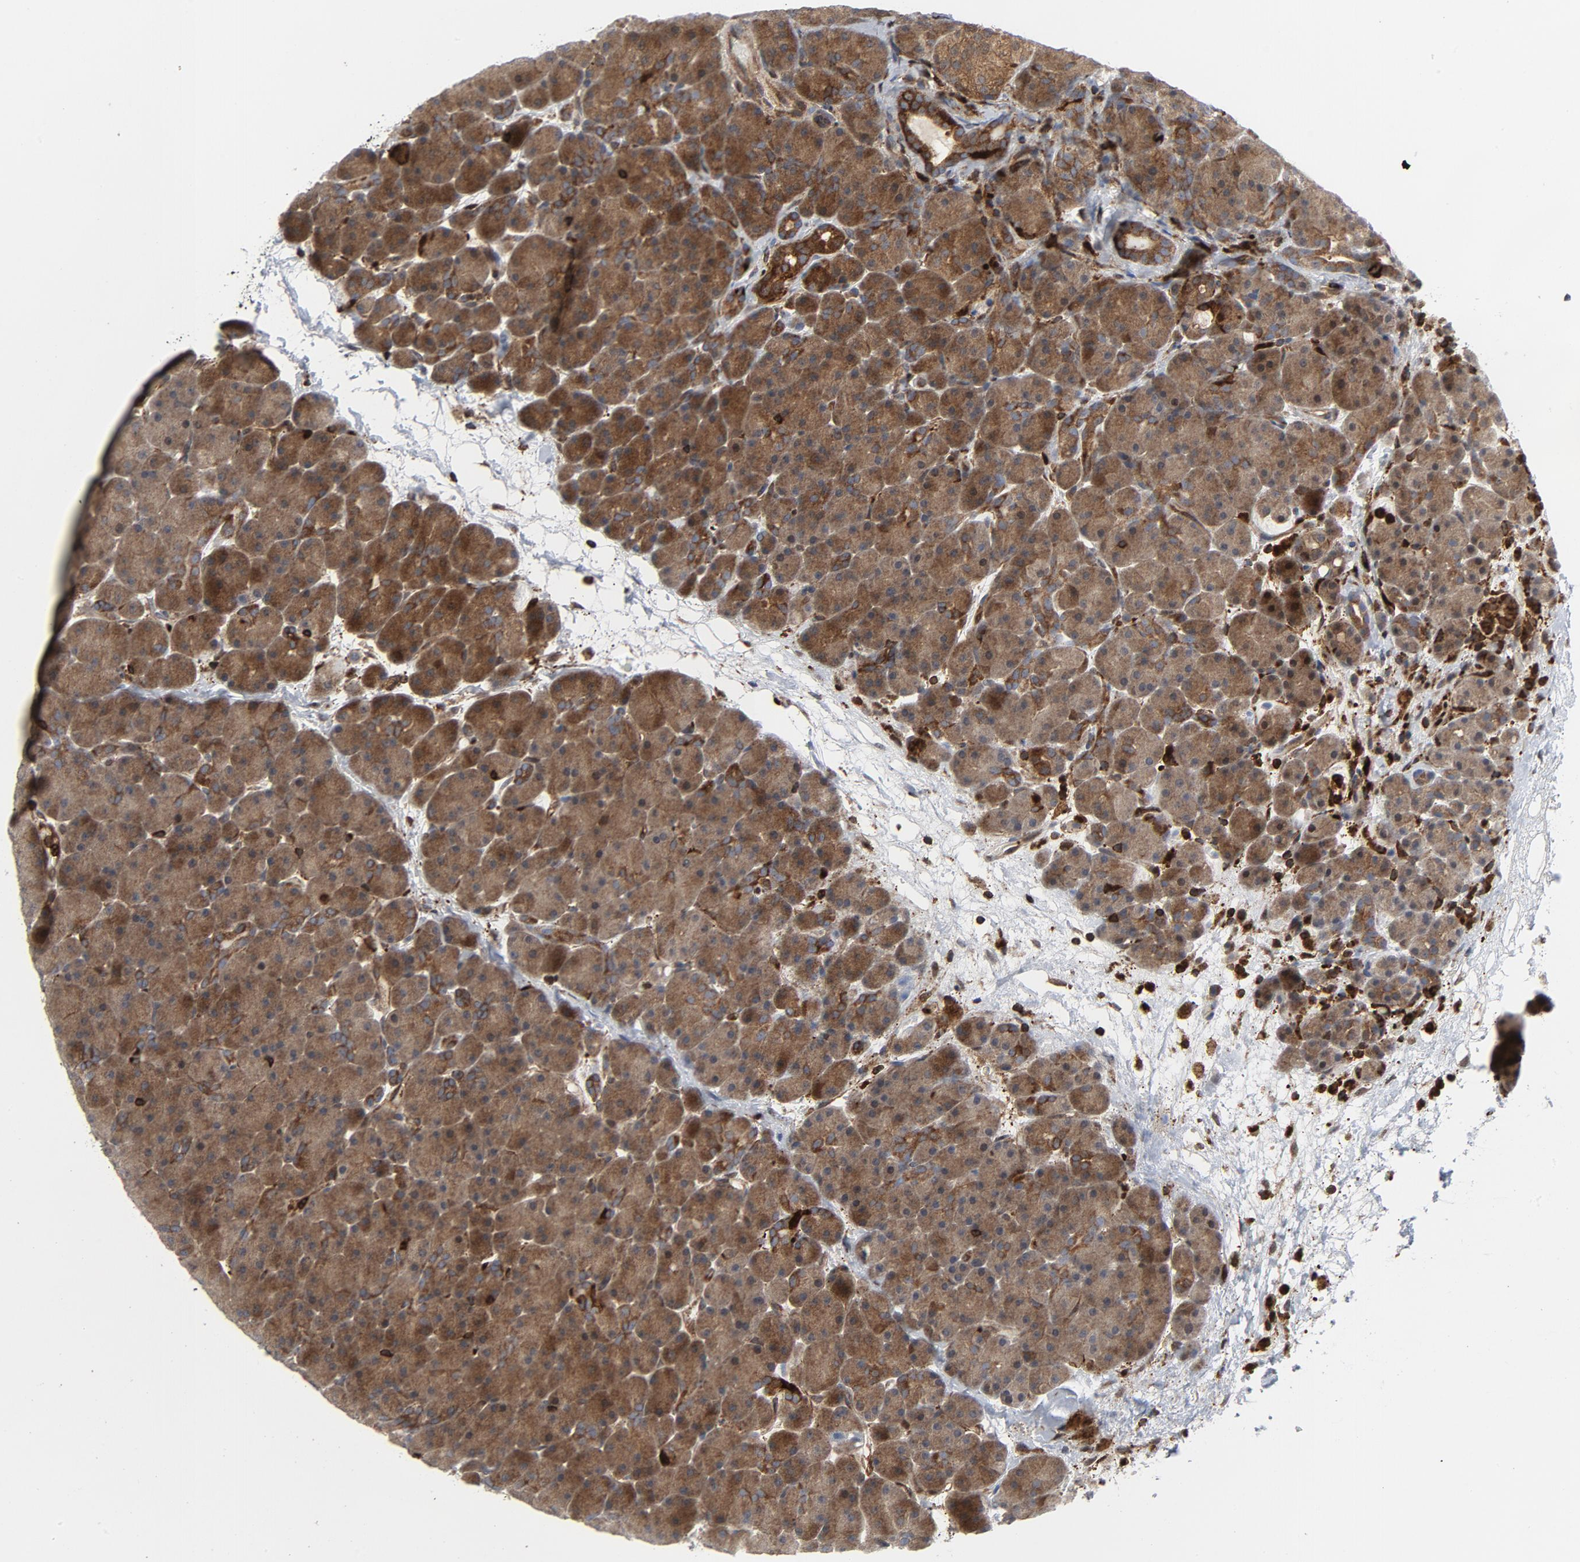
{"staining": {"intensity": "moderate", "quantity": ">75%", "location": "cytoplasmic/membranous"}, "tissue": "pancreas", "cell_type": "Exocrine glandular cells", "image_type": "normal", "snomed": [{"axis": "morphology", "description": "Normal tissue, NOS"}, {"axis": "topography", "description": "Pancreas"}], "caption": "Pancreas stained with a brown dye exhibits moderate cytoplasmic/membranous positive expression in approximately >75% of exocrine glandular cells.", "gene": "YES1", "patient": {"sex": "male", "age": 66}}